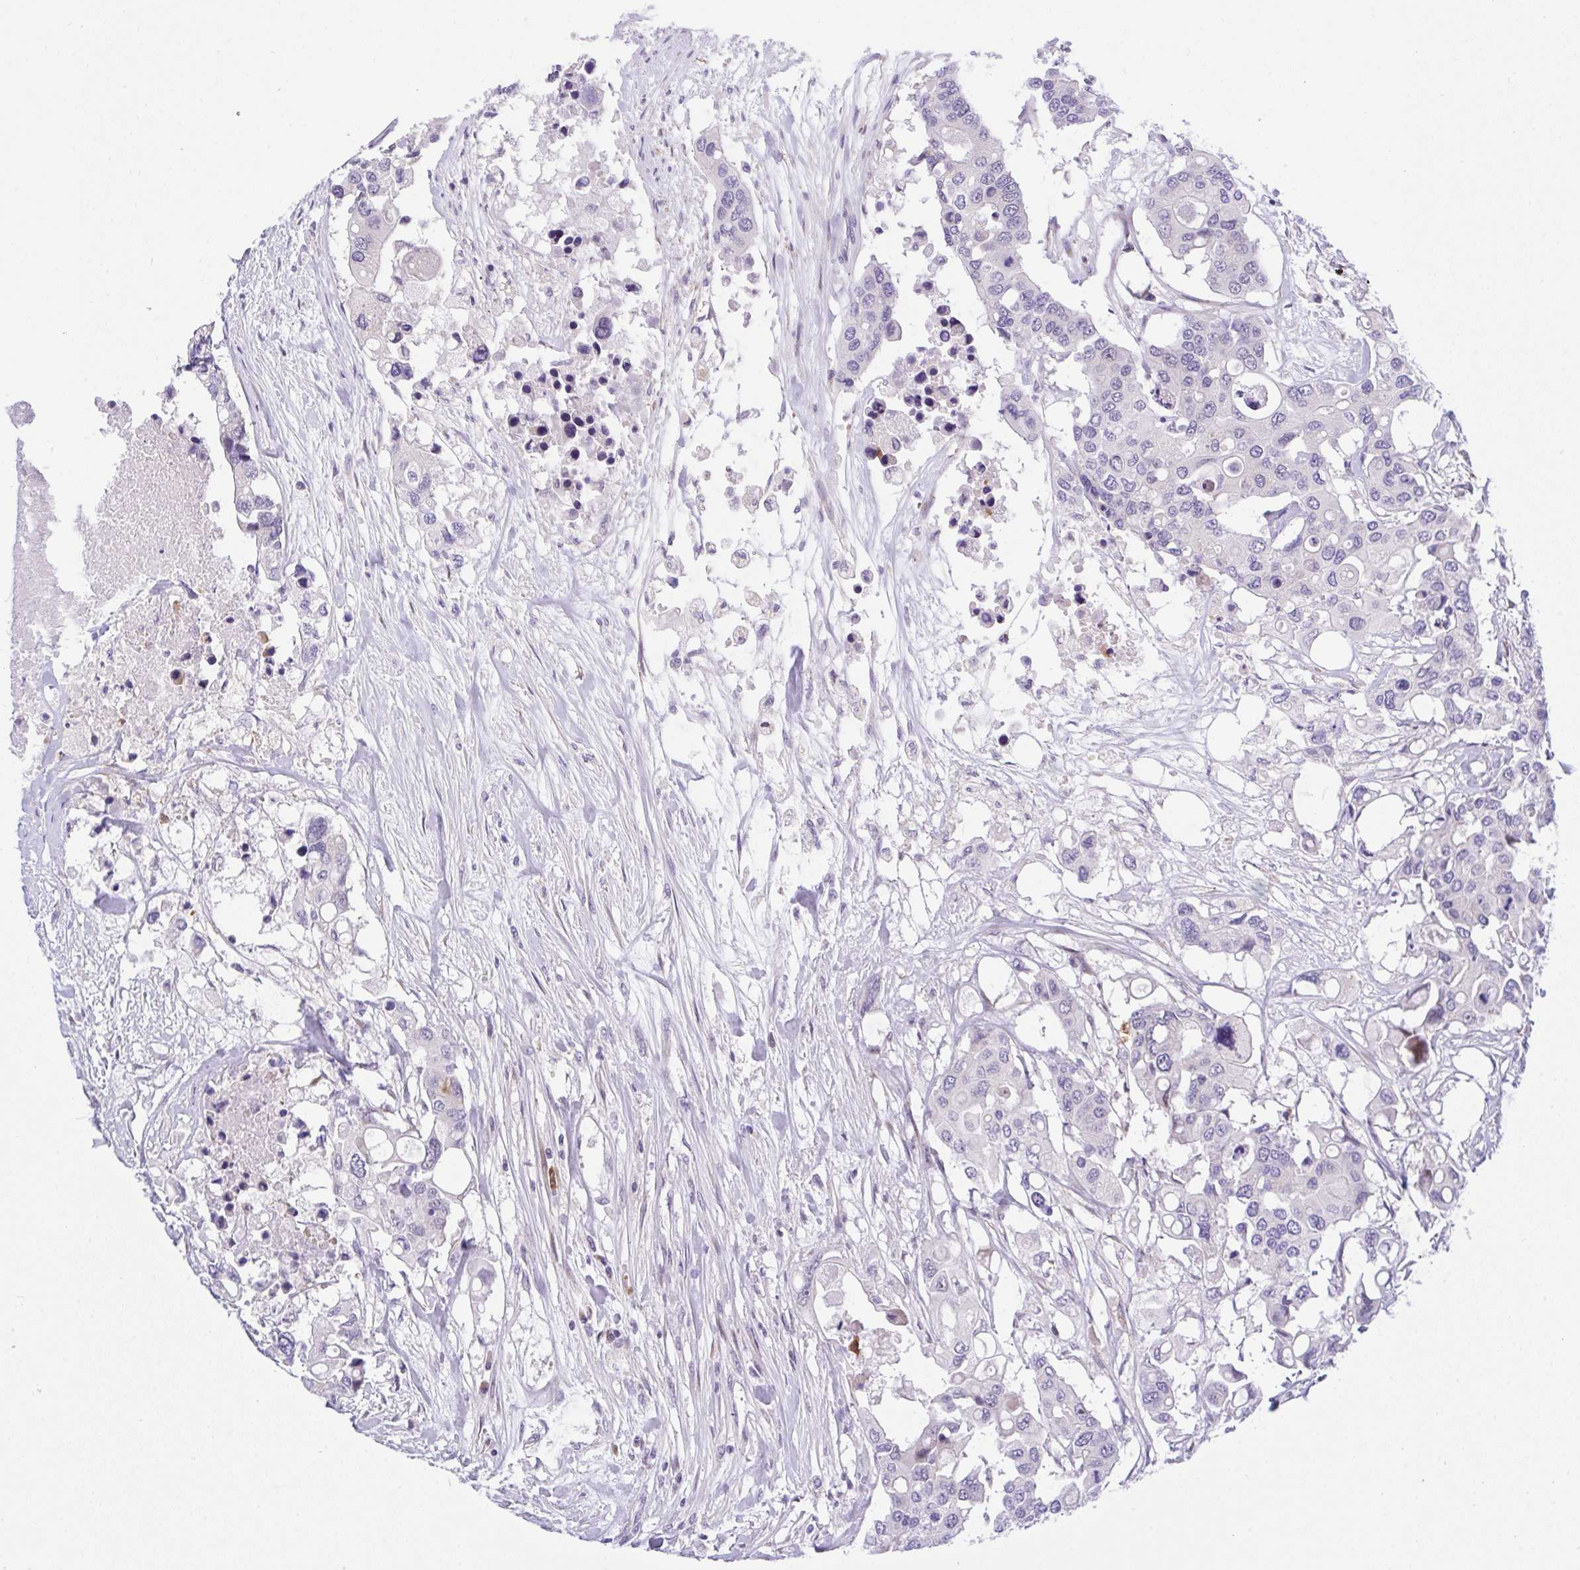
{"staining": {"intensity": "negative", "quantity": "none", "location": "none"}, "tissue": "colorectal cancer", "cell_type": "Tumor cells", "image_type": "cancer", "snomed": [{"axis": "morphology", "description": "Adenocarcinoma, NOS"}, {"axis": "topography", "description": "Colon"}], "caption": "This is a image of IHC staining of colorectal cancer (adenocarcinoma), which shows no positivity in tumor cells.", "gene": "ZNF554", "patient": {"sex": "male", "age": 77}}